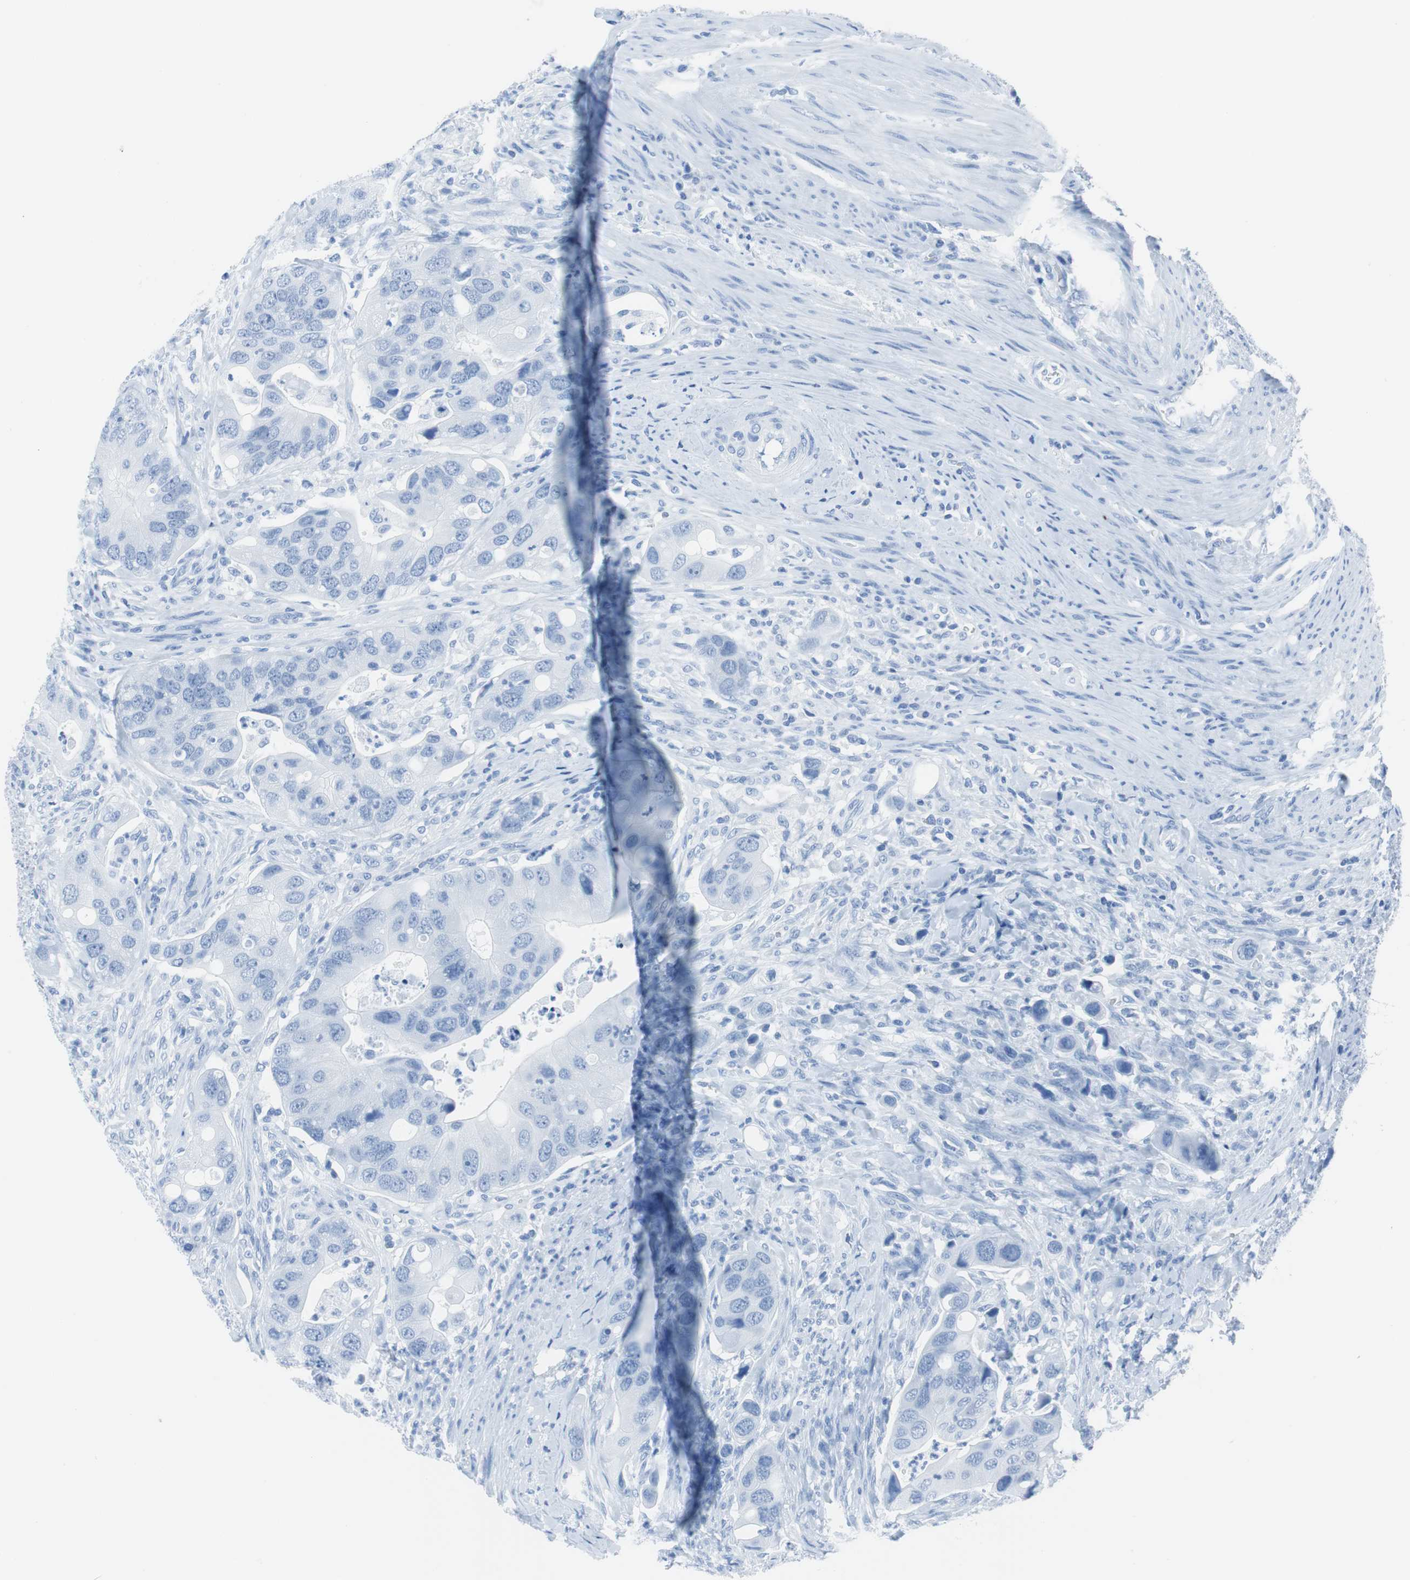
{"staining": {"intensity": "negative", "quantity": "none", "location": "none"}, "tissue": "colorectal cancer", "cell_type": "Tumor cells", "image_type": "cancer", "snomed": [{"axis": "morphology", "description": "Adenocarcinoma, NOS"}, {"axis": "topography", "description": "Rectum"}], "caption": "A high-resolution image shows immunohistochemistry (IHC) staining of colorectal cancer, which displays no significant positivity in tumor cells. (DAB immunohistochemistry (IHC), high magnification).", "gene": "NFATC2", "patient": {"sex": "female", "age": 57}}